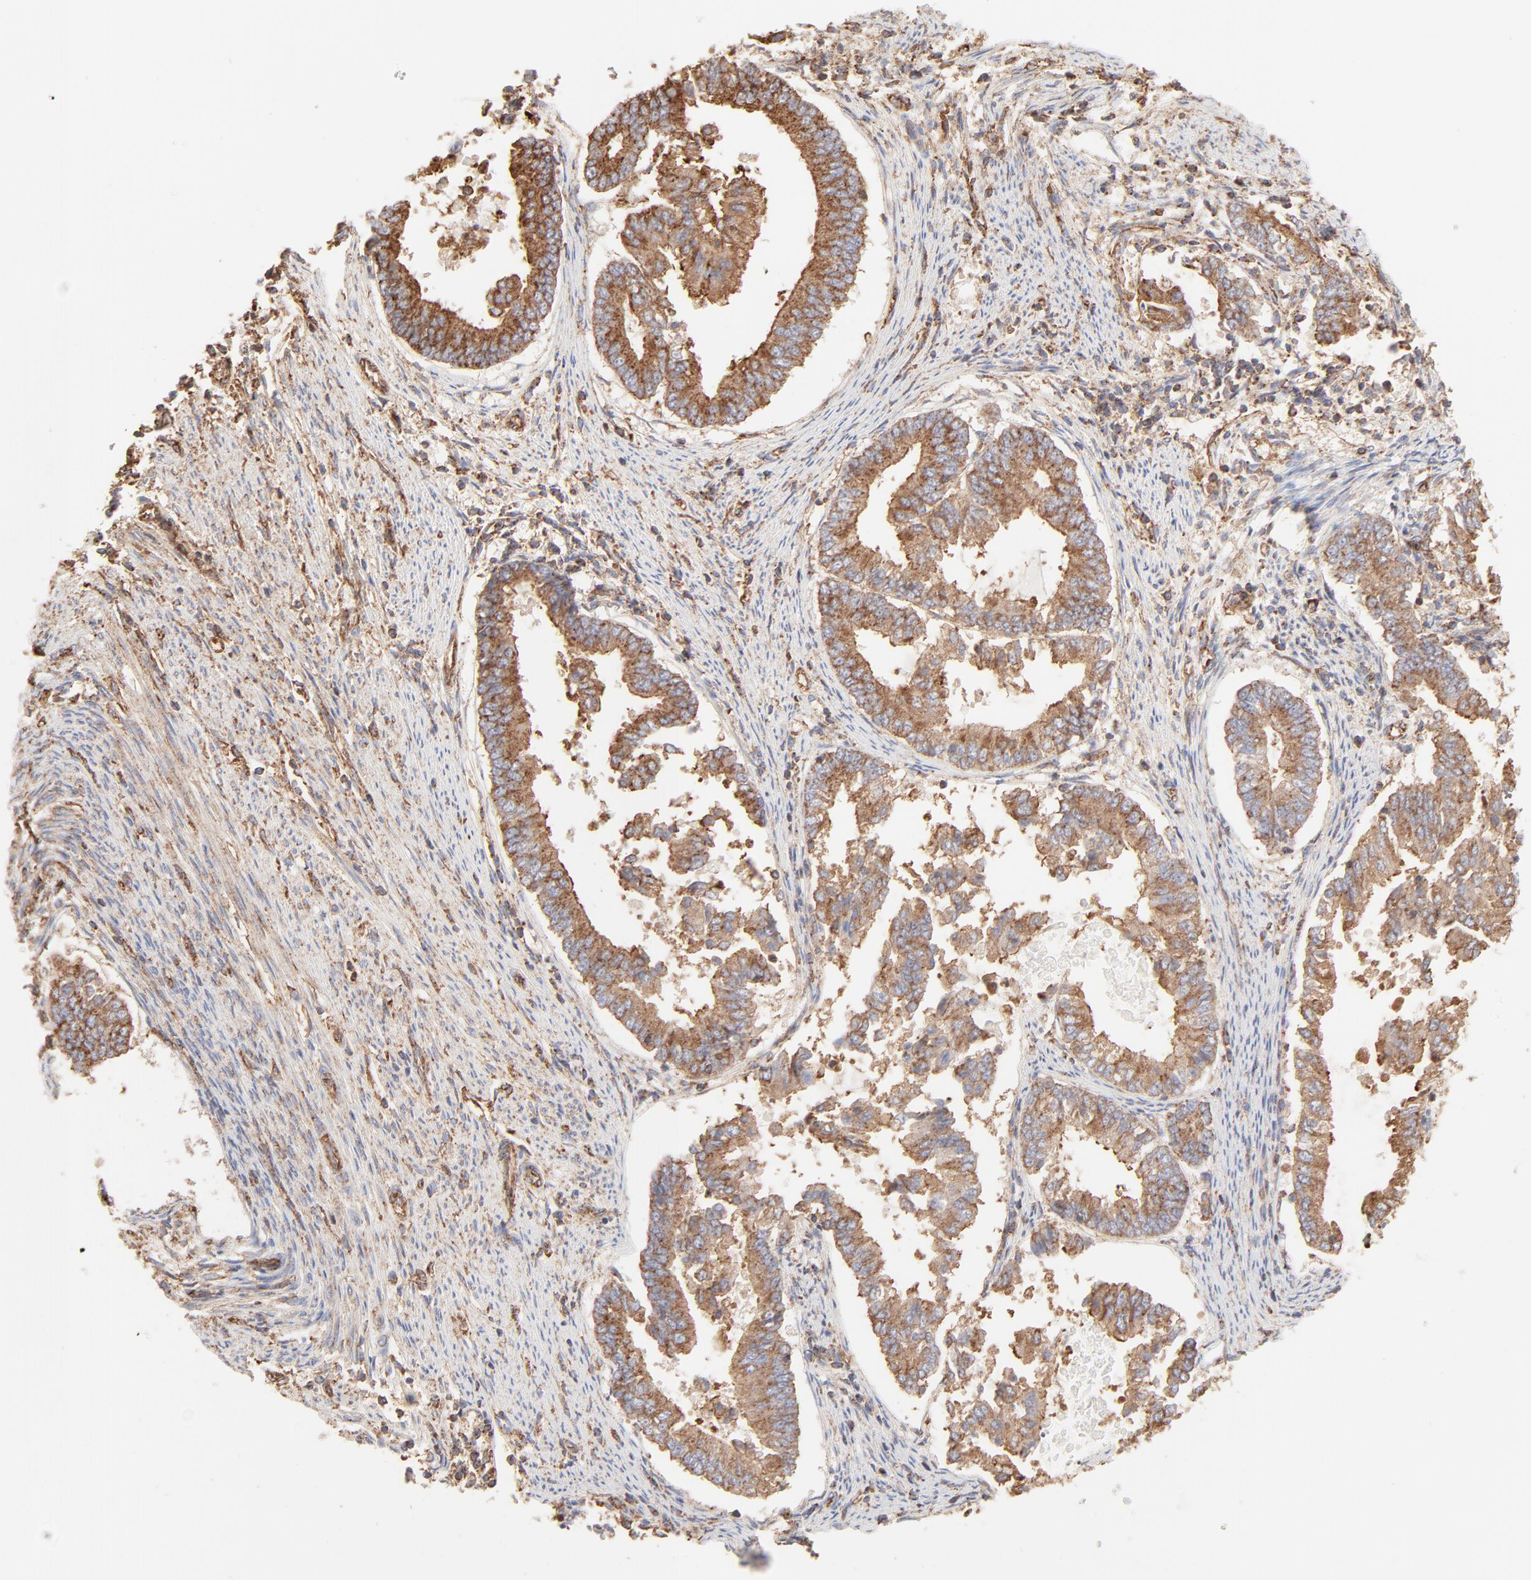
{"staining": {"intensity": "moderate", "quantity": ">75%", "location": "cytoplasmic/membranous"}, "tissue": "endometrial cancer", "cell_type": "Tumor cells", "image_type": "cancer", "snomed": [{"axis": "morphology", "description": "Adenocarcinoma, NOS"}, {"axis": "topography", "description": "Endometrium"}], "caption": "Immunohistochemistry (IHC) image of neoplastic tissue: endometrial cancer stained using immunohistochemistry (IHC) displays medium levels of moderate protein expression localized specifically in the cytoplasmic/membranous of tumor cells, appearing as a cytoplasmic/membranous brown color.", "gene": "CLTB", "patient": {"sex": "female", "age": 63}}